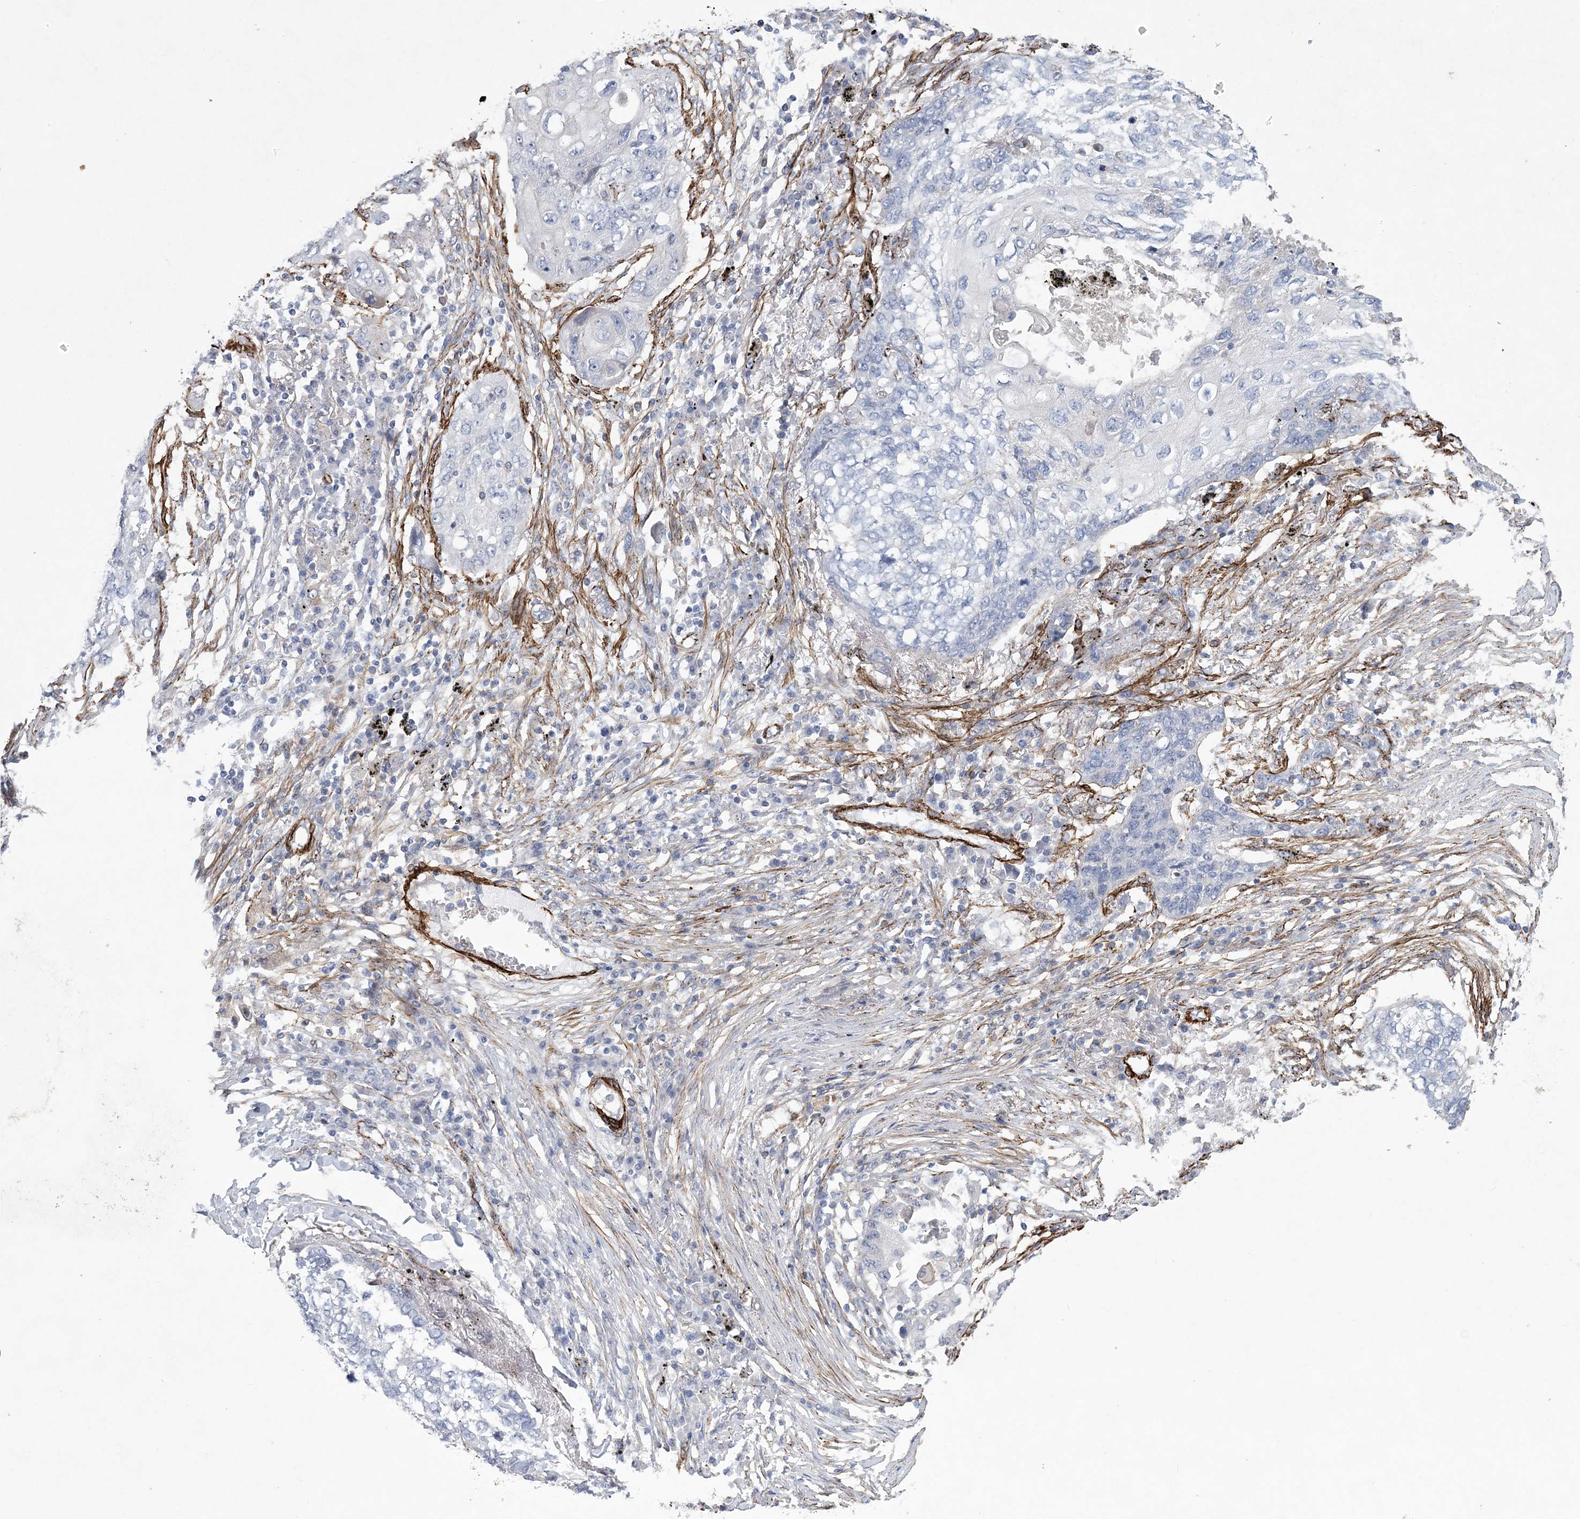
{"staining": {"intensity": "negative", "quantity": "none", "location": "none"}, "tissue": "lung cancer", "cell_type": "Tumor cells", "image_type": "cancer", "snomed": [{"axis": "morphology", "description": "Squamous cell carcinoma, NOS"}, {"axis": "topography", "description": "Lung"}], "caption": "Tumor cells are negative for protein expression in human lung squamous cell carcinoma.", "gene": "ARSJ", "patient": {"sex": "female", "age": 63}}